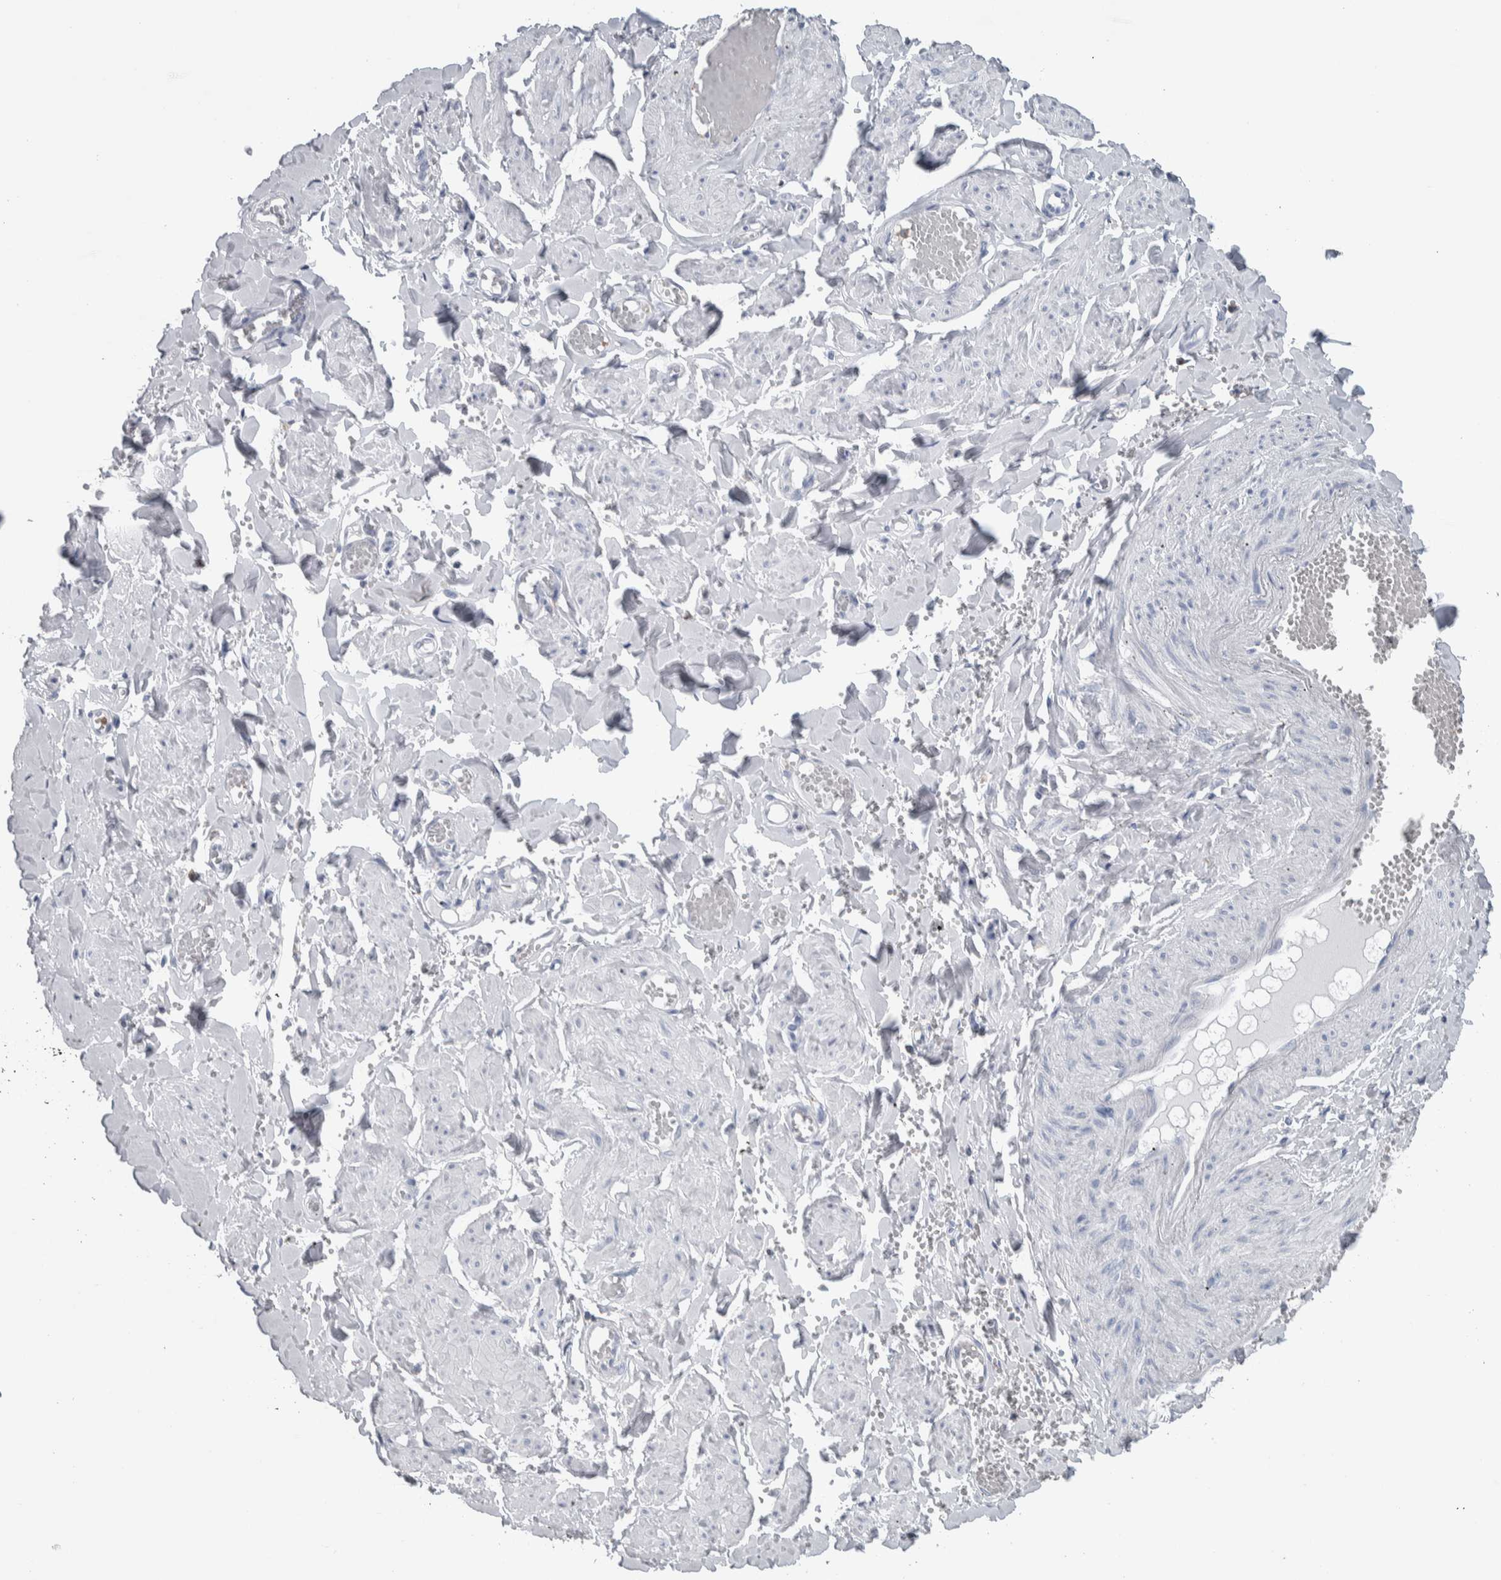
{"staining": {"intensity": "negative", "quantity": "none", "location": "none"}, "tissue": "adipose tissue", "cell_type": "Adipocytes", "image_type": "normal", "snomed": [{"axis": "morphology", "description": "Normal tissue, NOS"}, {"axis": "topography", "description": "Vascular tissue"}, {"axis": "topography", "description": "Fallopian tube"}, {"axis": "topography", "description": "Ovary"}], "caption": "Immunohistochemical staining of normal adipose tissue exhibits no significant expression in adipocytes. (DAB immunohistochemistry with hematoxylin counter stain).", "gene": "SKAP2", "patient": {"sex": "female", "age": 67}}